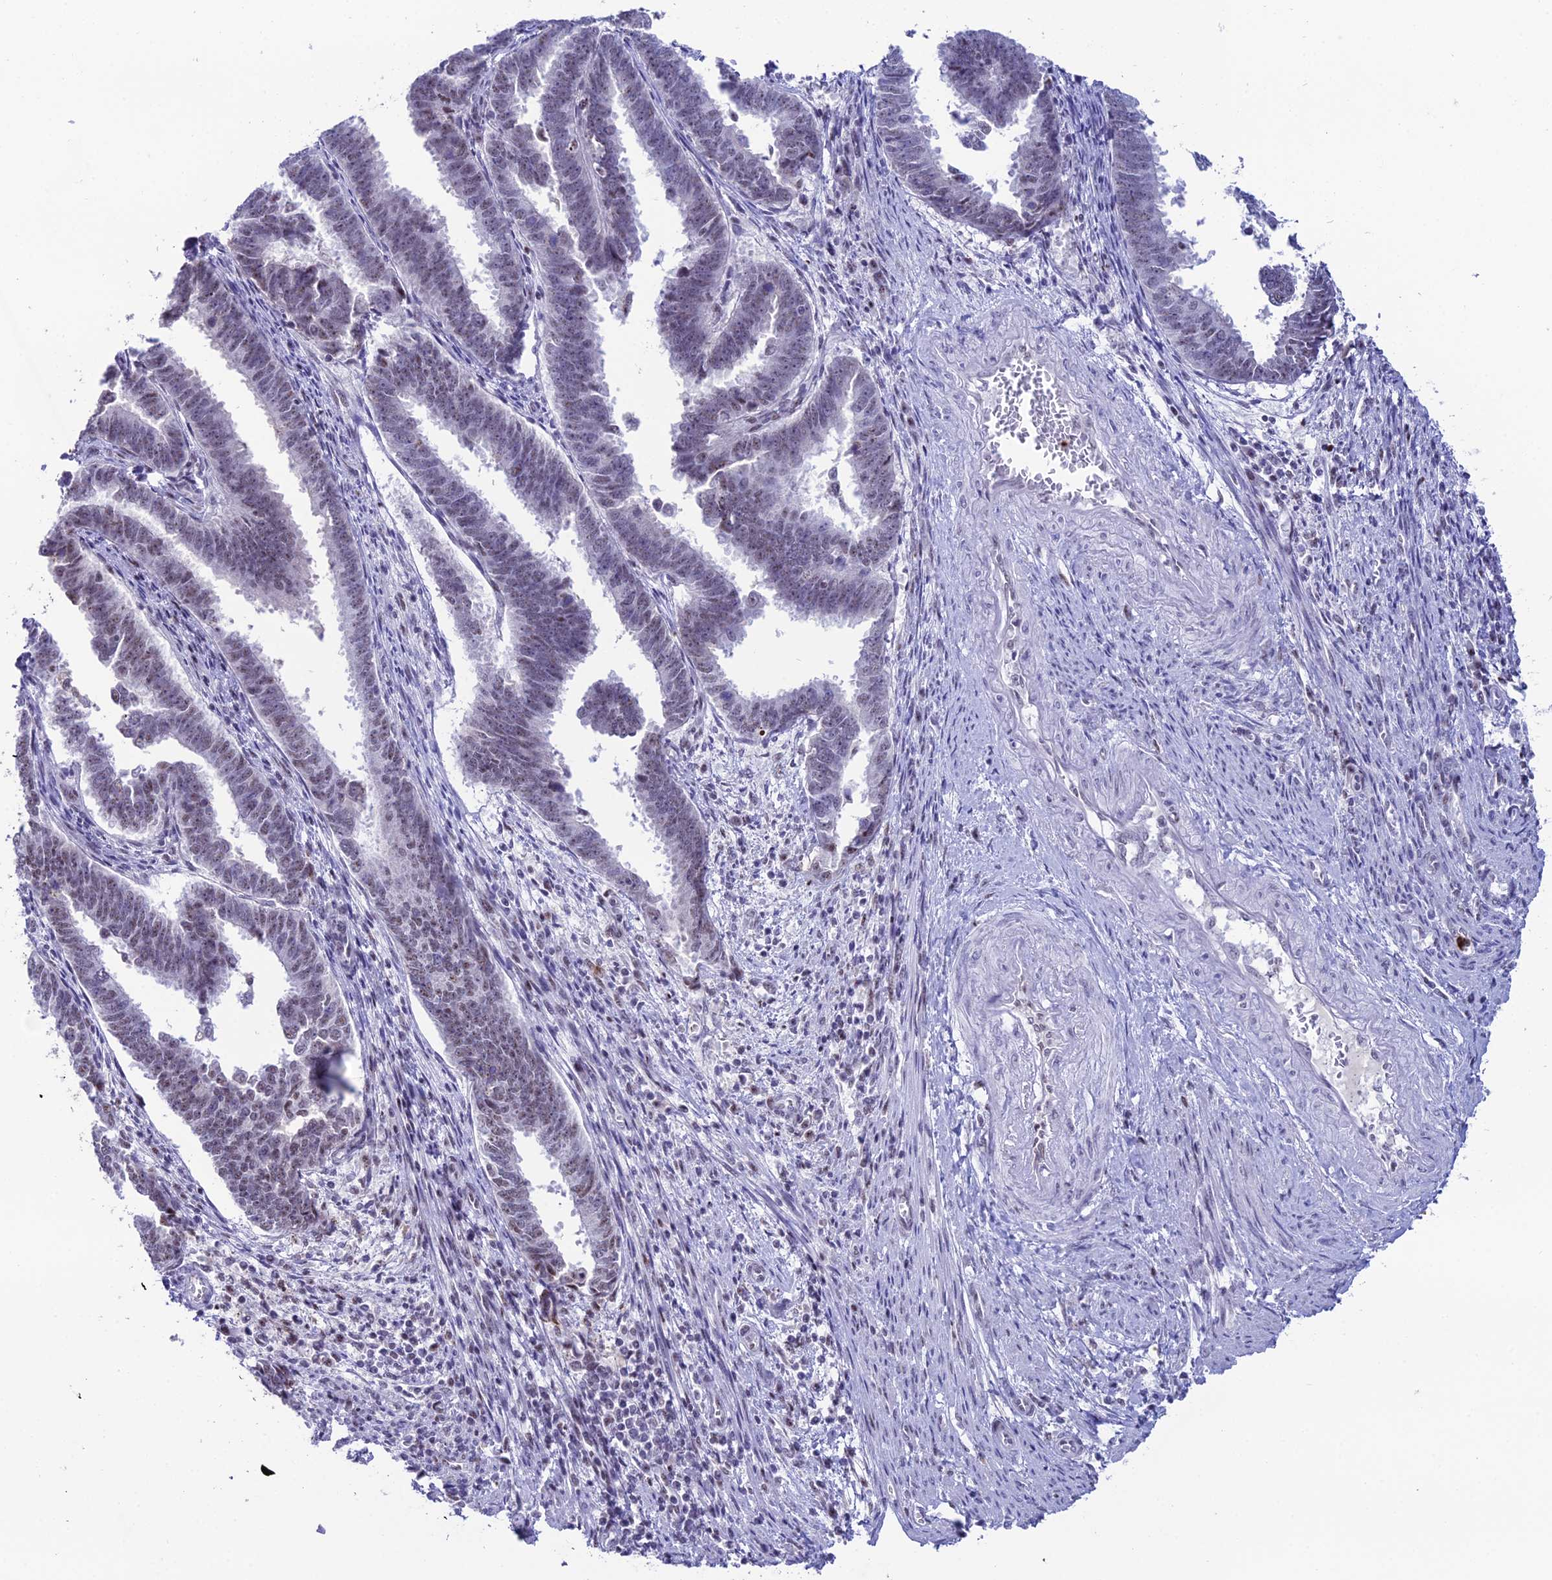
{"staining": {"intensity": "weak", "quantity": "<25%", "location": "nuclear"}, "tissue": "endometrial cancer", "cell_type": "Tumor cells", "image_type": "cancer", "snomed": [{"axis": "morphology", "description": "Adenocarcinoma, NOS"}, {"axis": "topography", "description": "Endometrium"}], "caption": "IHC of endometrial cancer (adenocarcinoma) reveals no positivity in tumor cells. Nuclei are stained in blue.", "gene": "MFSD2B", "patient": {"sex": "female", "age": 75}}